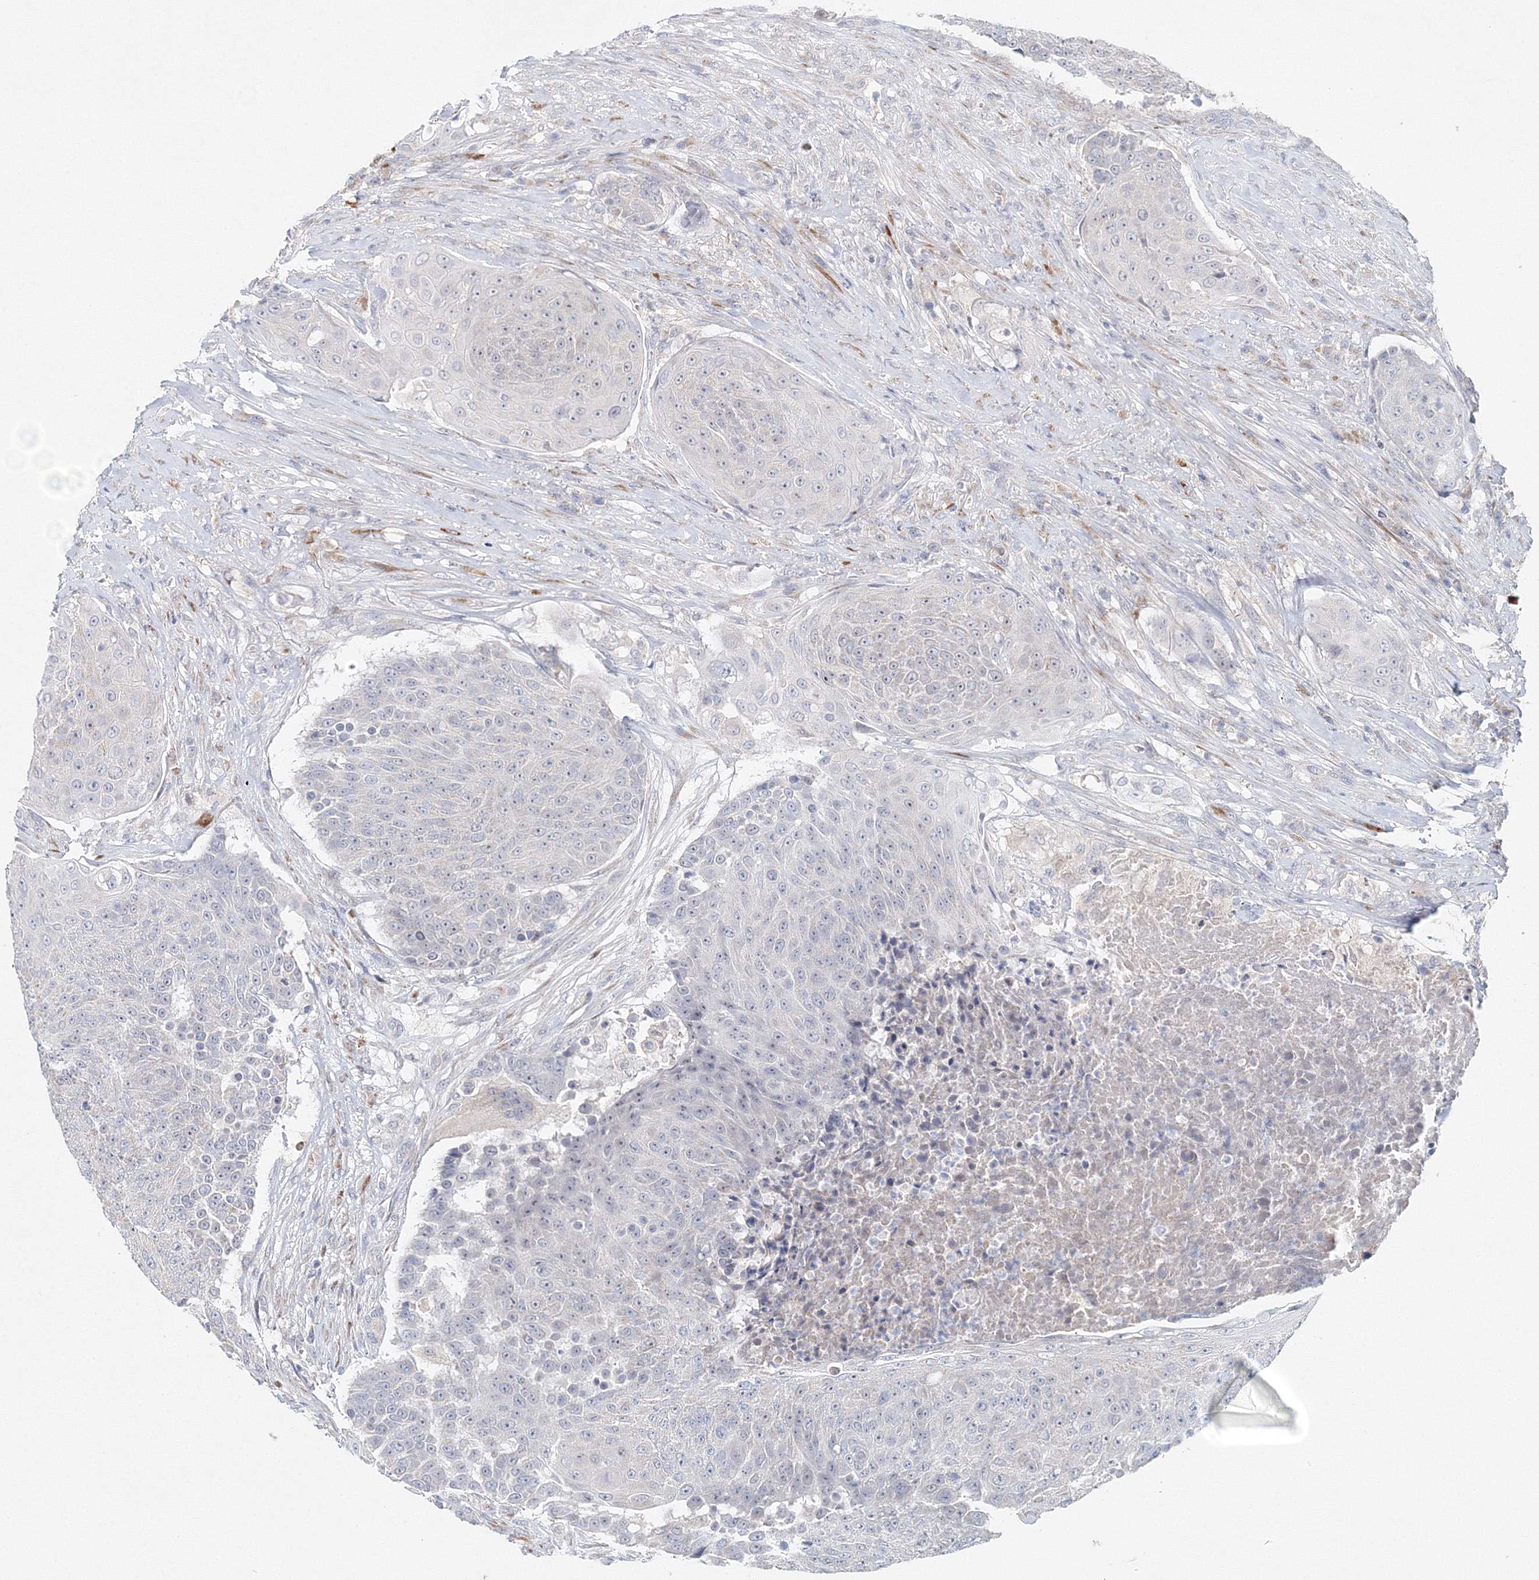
{"staining": {"intensity": "negative", "quantity": "none", "location": "none"}, "tissue": "urothelial cancer", "cell_type": "Tumor cells", "image_type": "cancer", "snomed": [{"axis": "morphology", "description": "Urothelial carcinoma, High grade"}, {"axis": "topography", "description": "Urinary bladder"}], "caption": "This is an immunohistochemistry histopathology image of urothelial cancer. There is no expression in tumor cells.", "gene": "WDR49", "patient": {"sex": "female", "age": 63}}